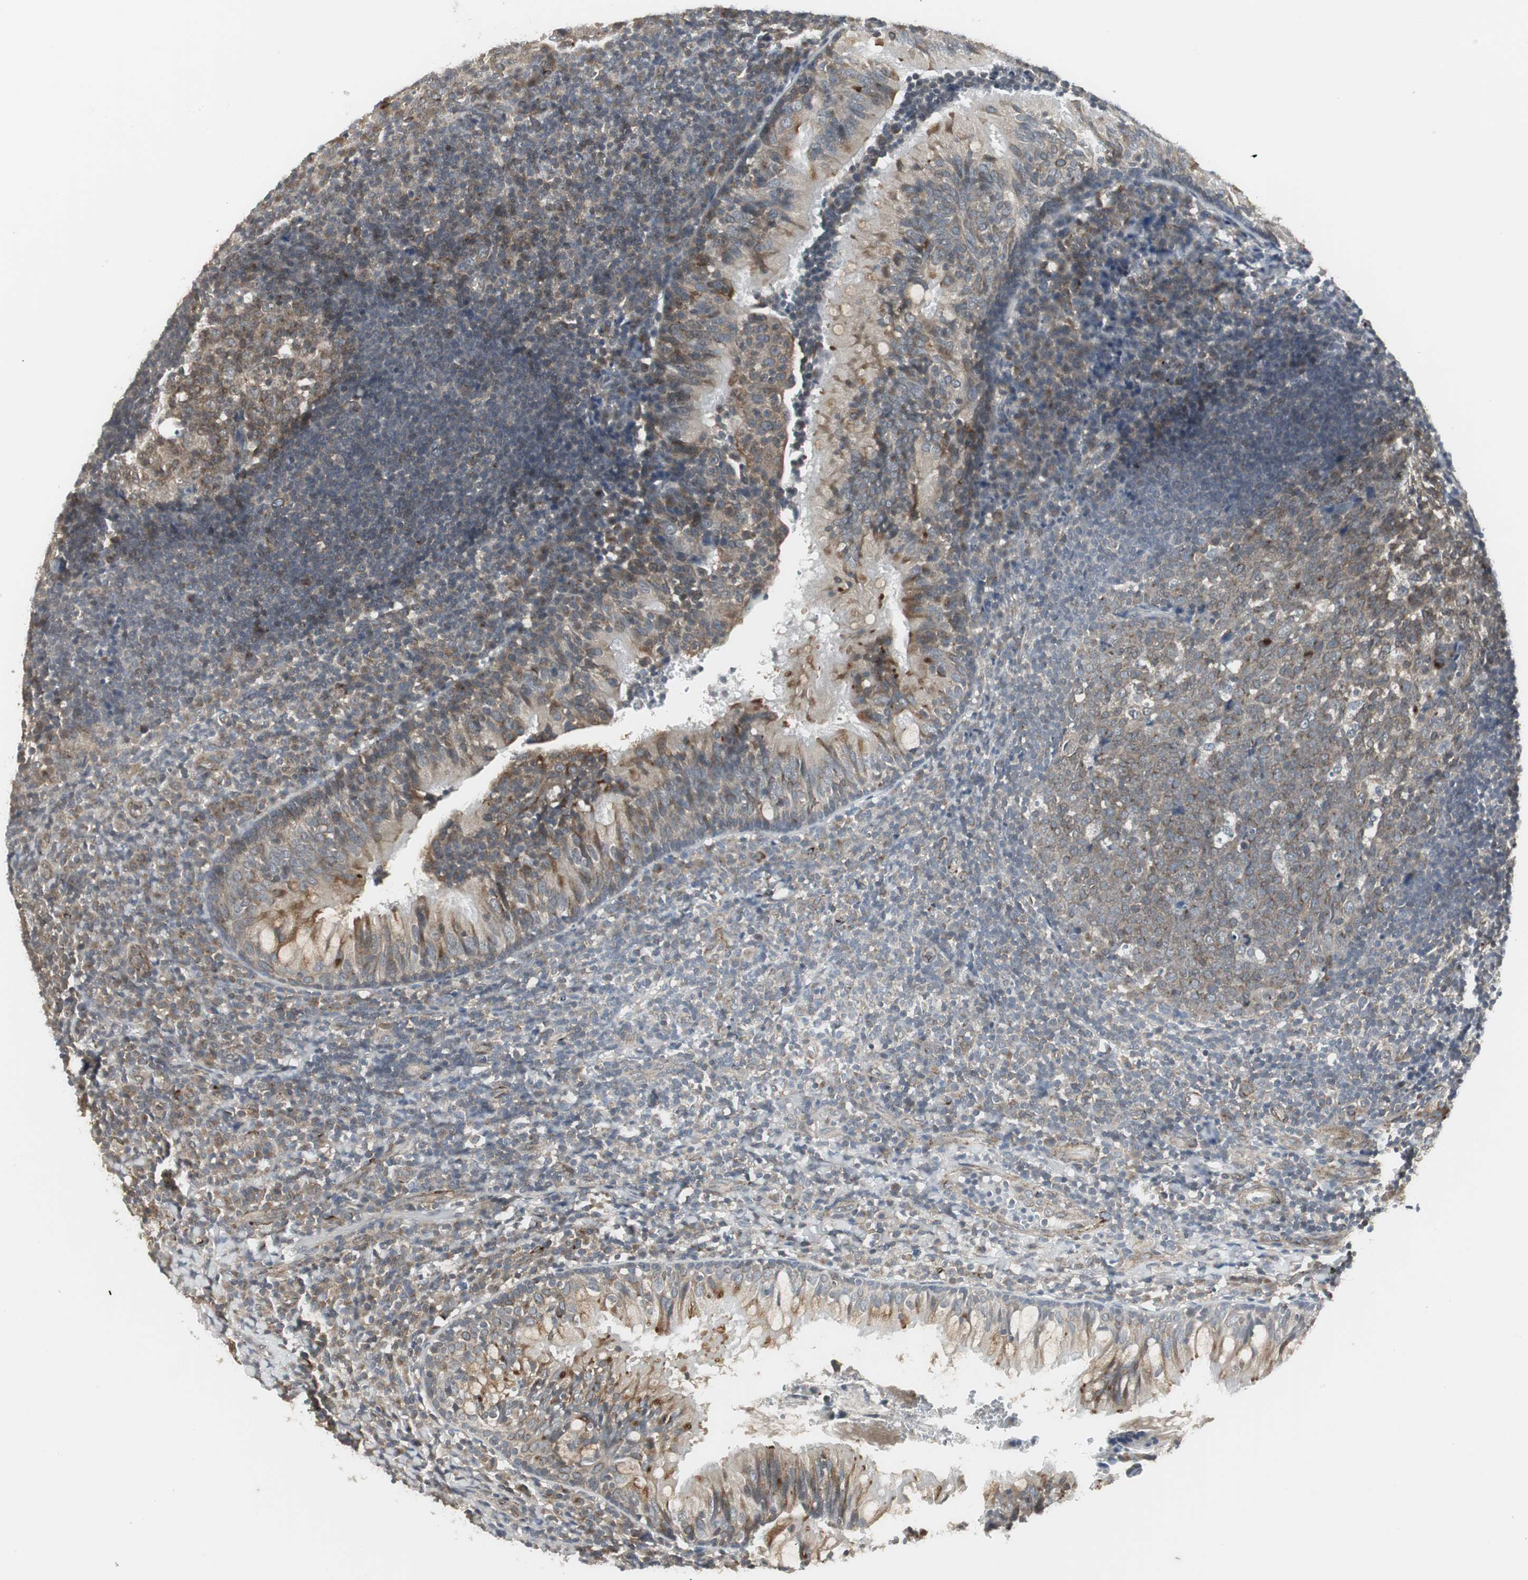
{"staining": {"intensity": "moderate", "quantity": "25%-75%", "location": "cytoplasmic/membranous"}, "tissue": "tonsil", "cell_type": "Germinal center cells", "image_type": "normal", "snomed": [{"axis": "morphology", "description": "Normal tissue, NOS"}, {"axis": "topography", "description": "Tonsil"}], "caption": "This photomicrograph exhibits normal tonsil stained with IHC to label a protein in brown. The cytoplasmic/membranous of germinal center cells show moderate positivity for the protein. Nuclei are counter-stained blue.", "gene": "SCYL3", "patient": {"sex": "female", "age": 40}}